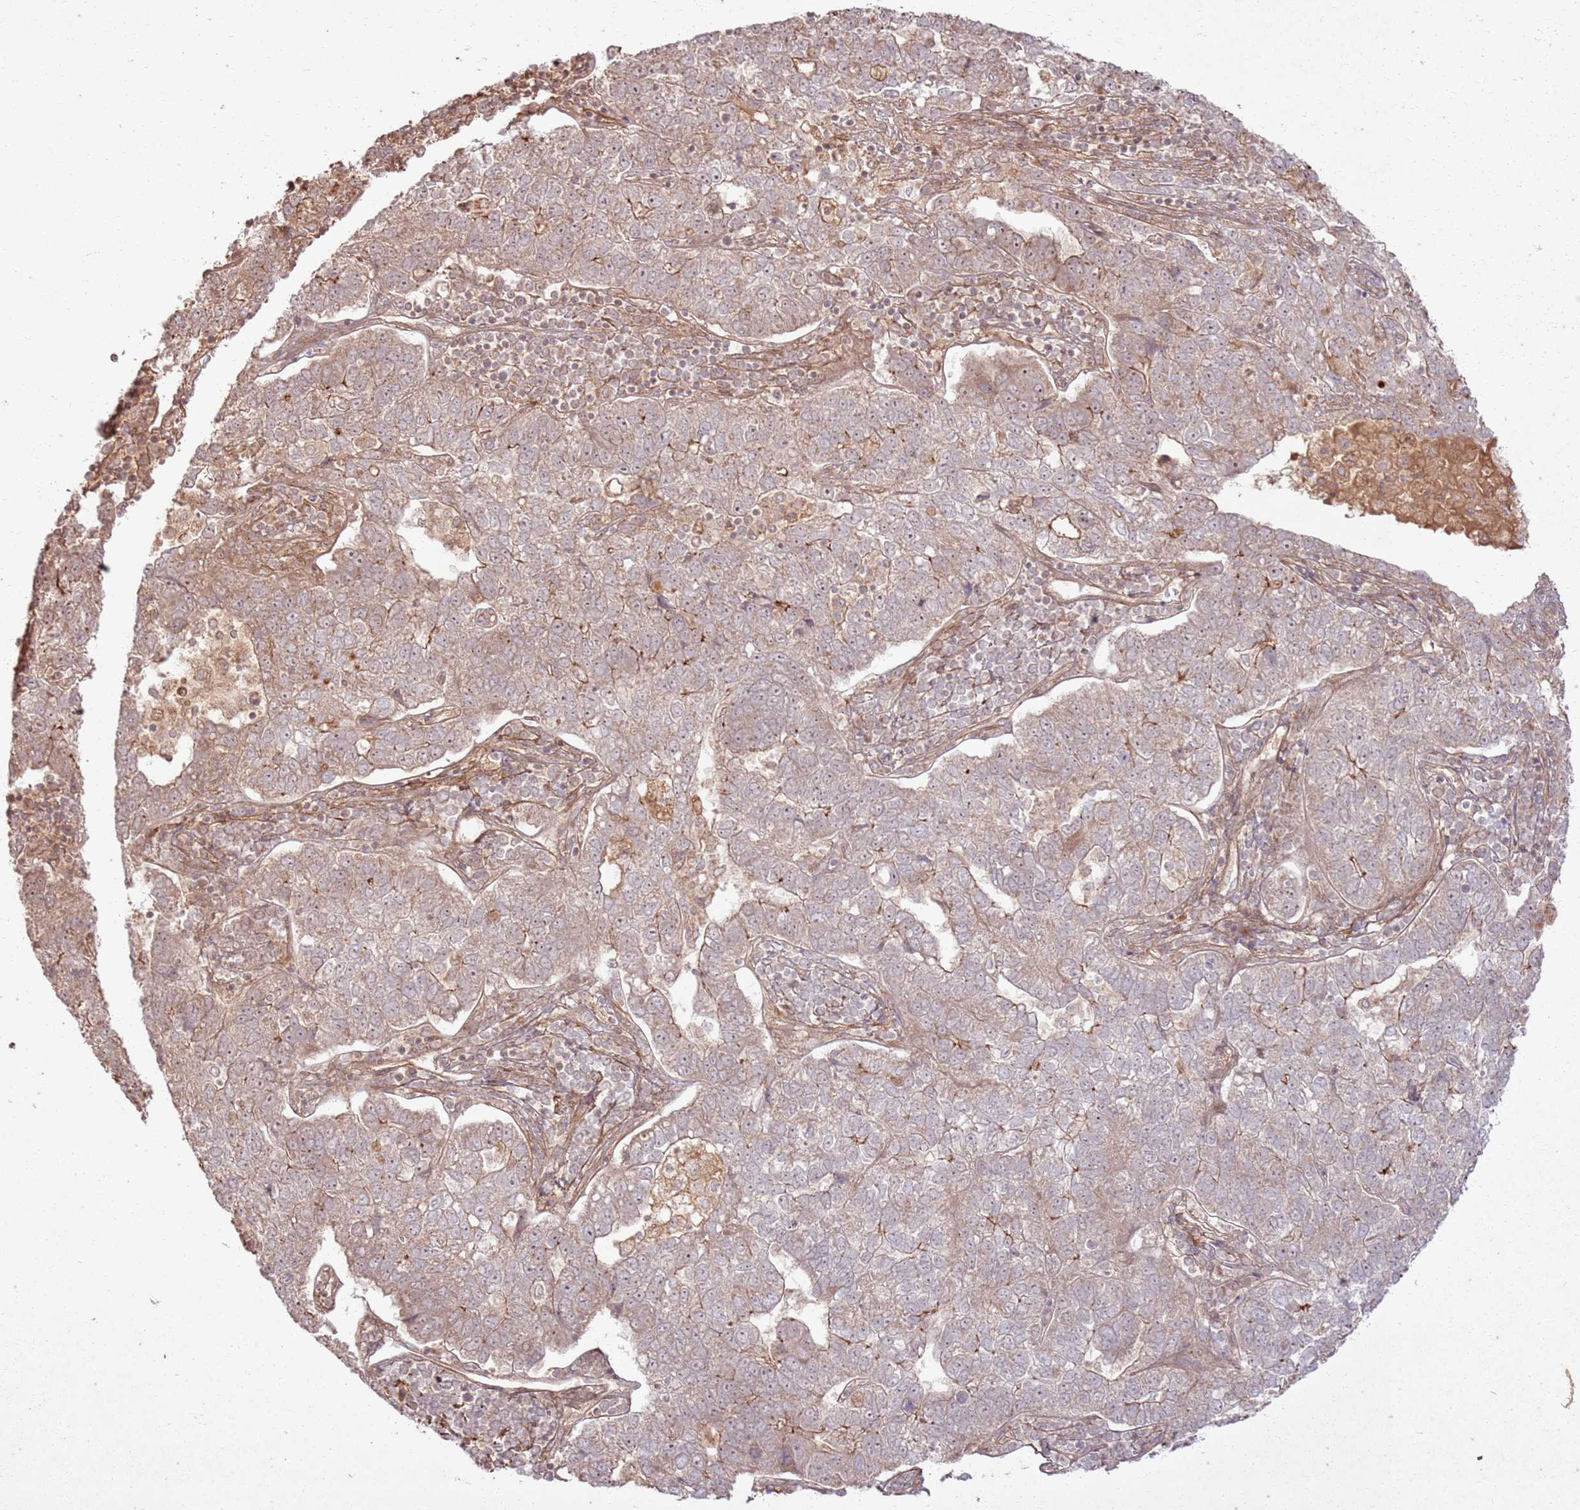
{"staining": {"intensity": "moderate", "quantity": "<25%", "location": "cytoplasmic/membranous,nuclear"}, "tissue": "pancreatic cancer", "cell_type": "Tumor cells", "image_type": "cancer", "snomed": [{"axis": "morphology", "description": "Adenocarcinoma, NOS"}, {"axis": "topography", "description": "Pancreas"}], "caption": "A brown stain shows moderate cytoplasmic/membranous and nuclear expression of a protein in human adenocarcinoma (pancreatic) tumor cells.", "gene": "ZNF623", "patient": {"sex": "female", "age": 61}}